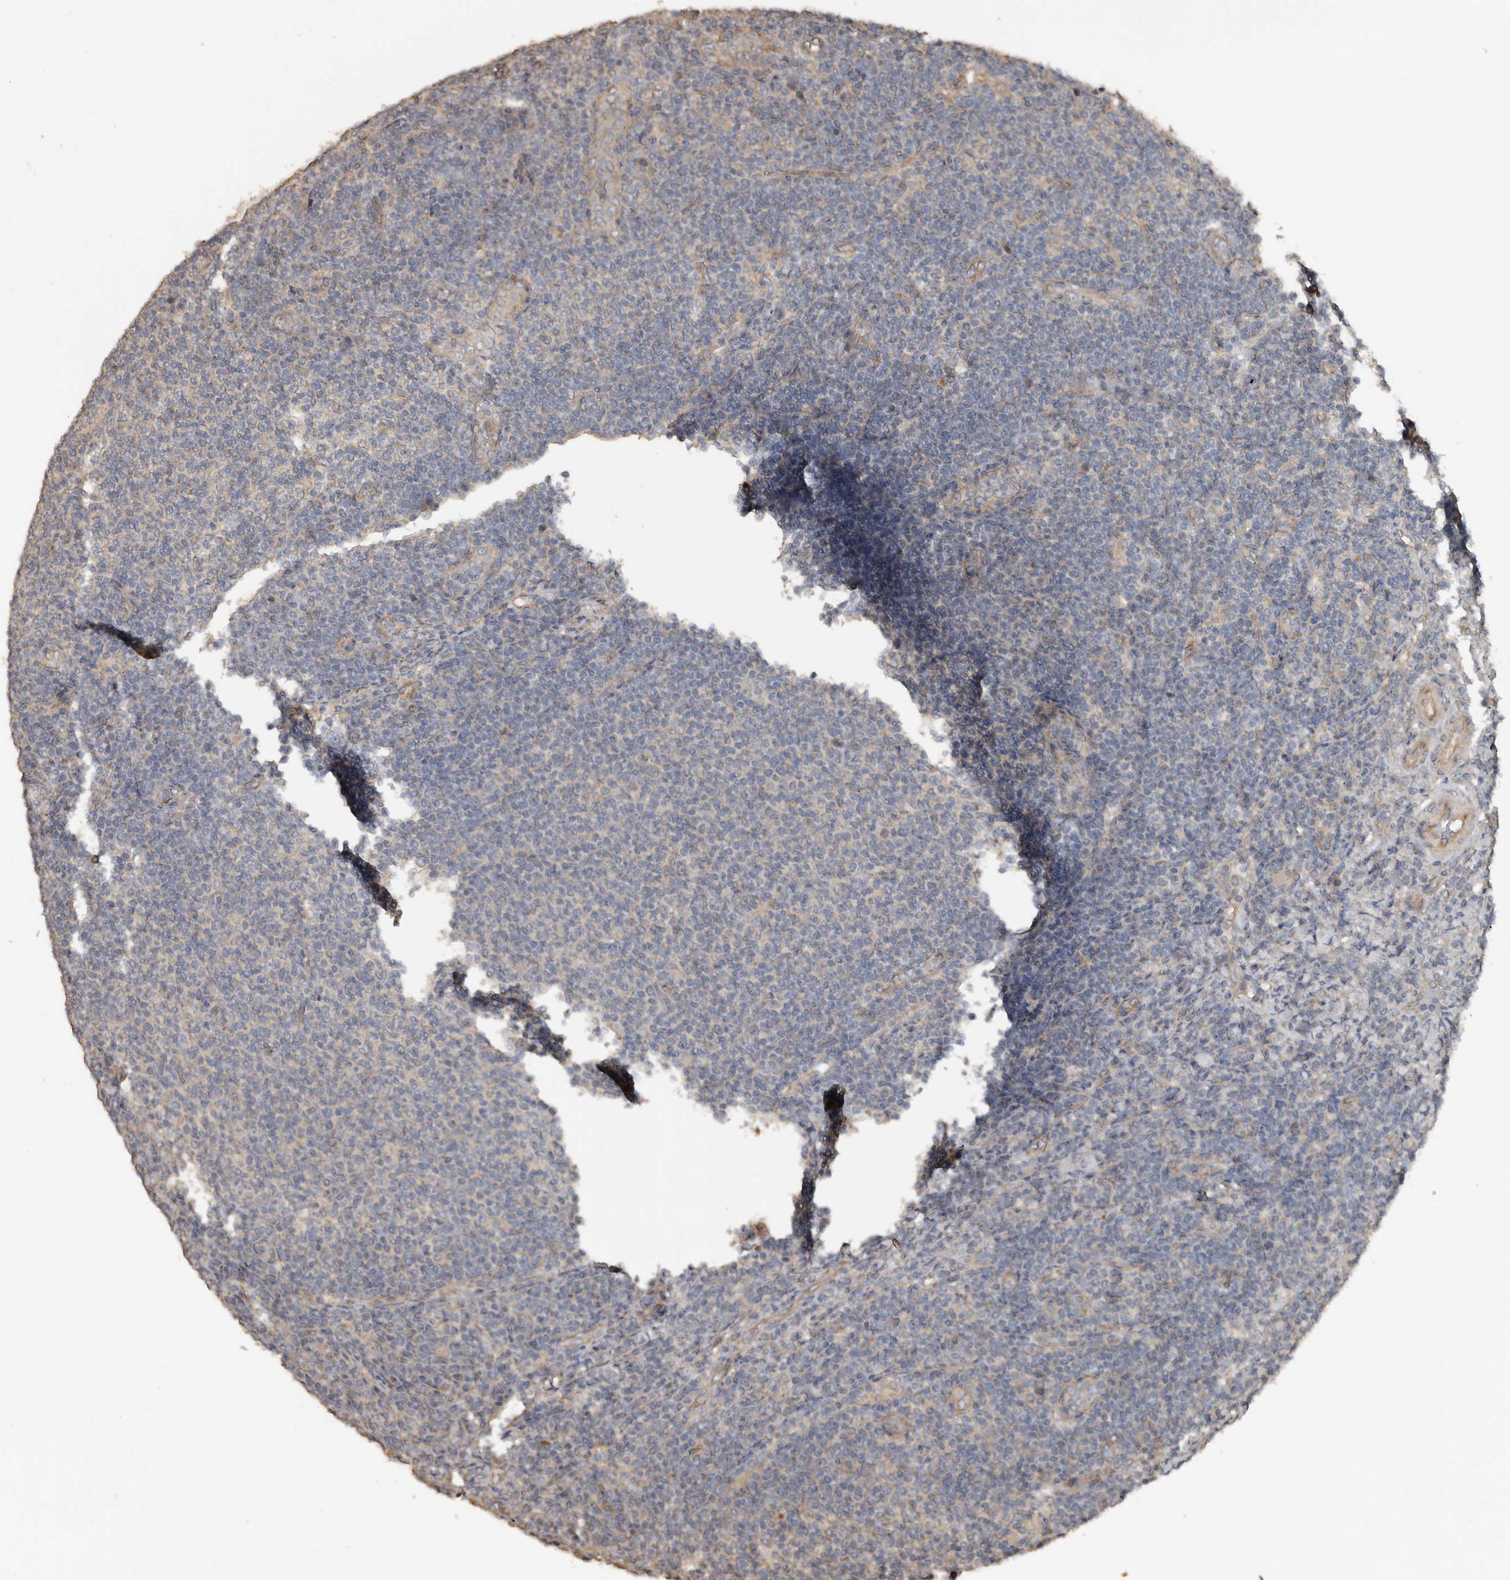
{"staining": {"intensity": "negative", "quantity": "none", "location": "none"}, "tissue": "lymphoma", "cell_type": "Tumor cells", "image_type": "cancer", "snomed": [{"axis": "morphology", "description": "Malignant lymphoma, non-Hodgkin's type, Low grade"}, {"axis": "topography", "description": "Lymph node"}], "caption": "There is no significant positivity in tumor cells of low-grade malignant lymphoma, non-Hodgkin's type.", "gene": "HYAL4", "patient": {"sex": "male", "age": 66}}